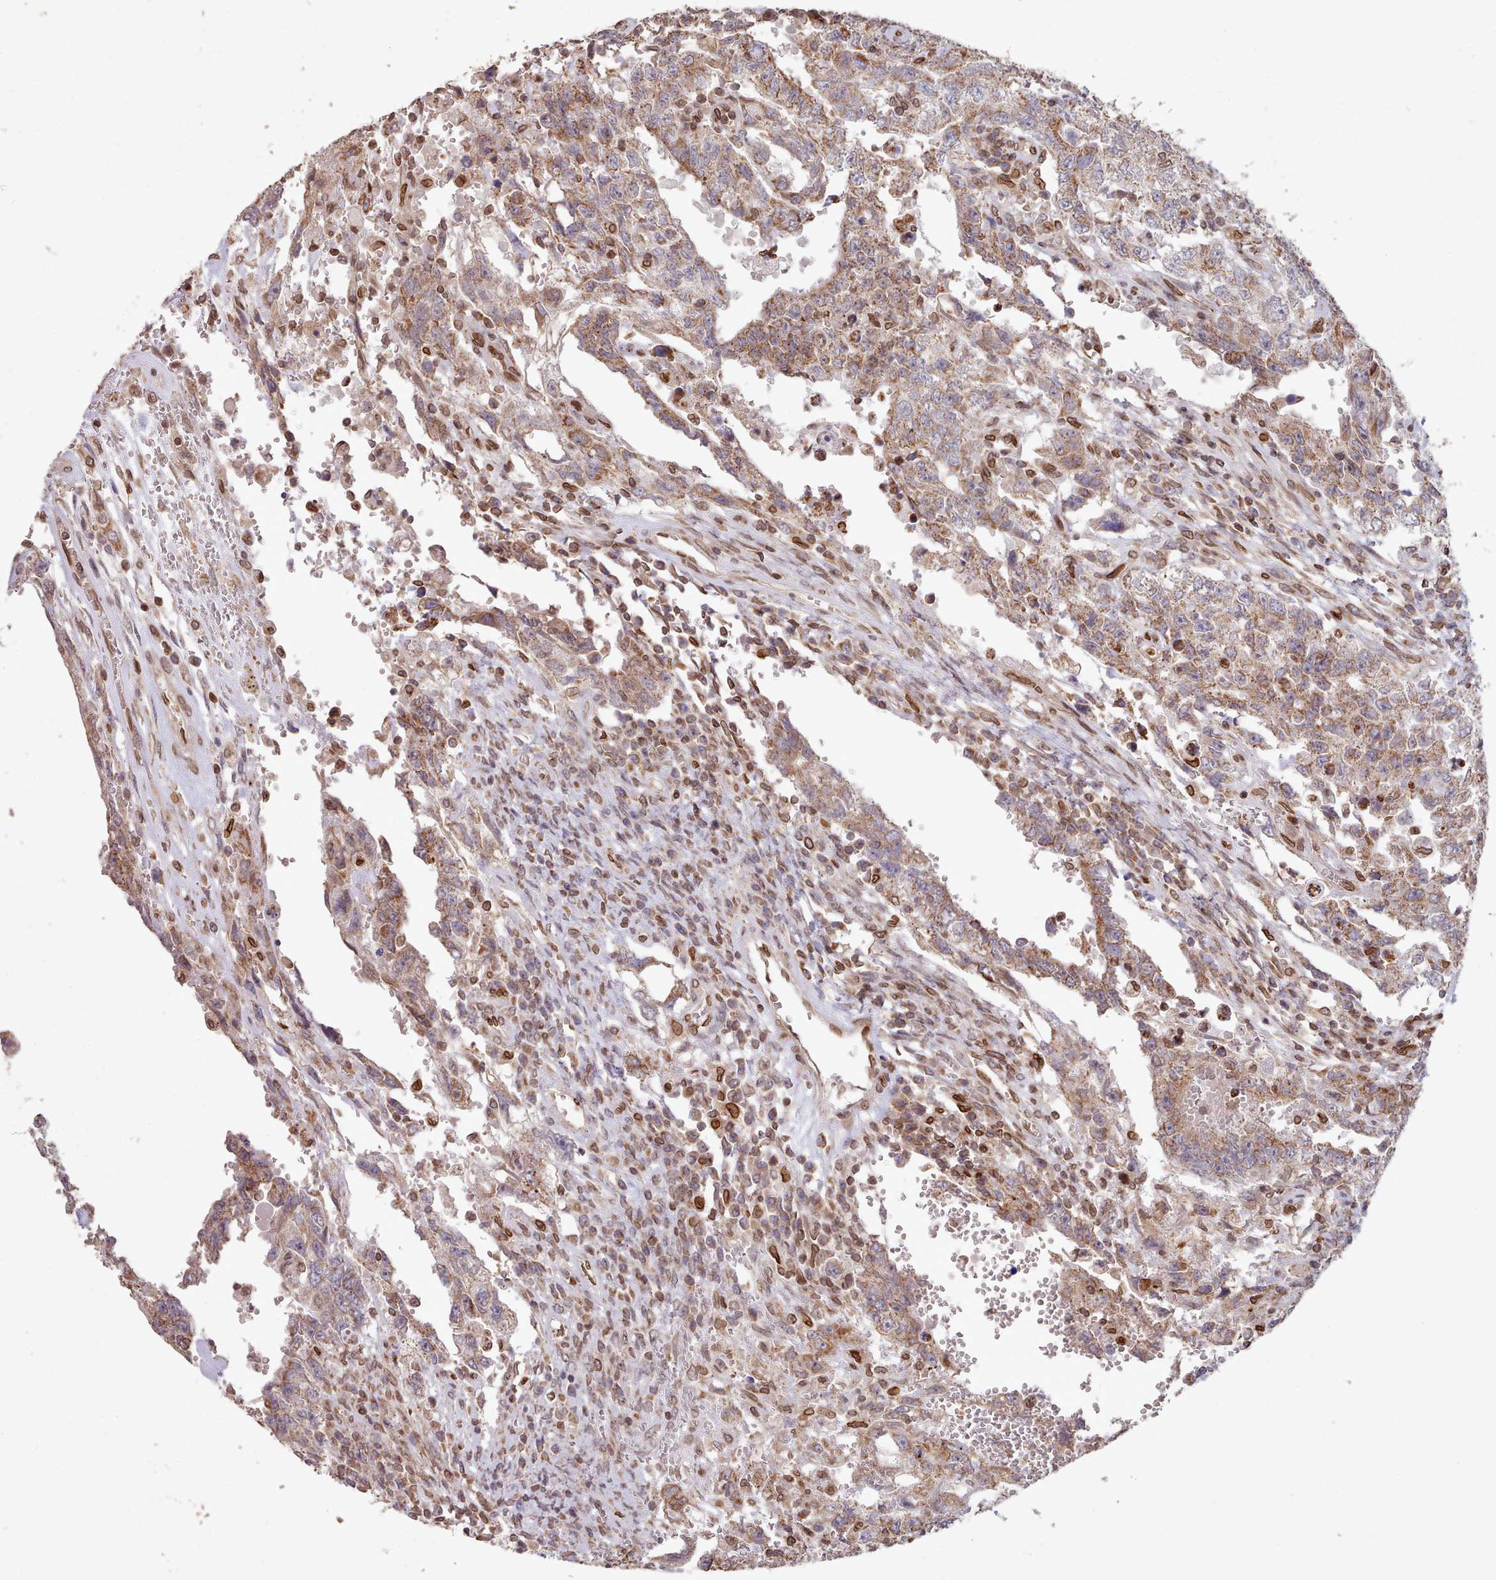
{"staining": {"intensity": "moderate", "quantity": ">75%", "location": "cytoplasmic/membranous"}, "tissue": "testis cancer", "cell_type": "Tumor cells", "image_type": "cancer", "snomed": [{"axis": "morphology", "description": "Carcinoma, Embryonal, NOS"}, {"axis": "topography", "description": "Testis"}], "caption": "A high-resolution photomicrograph shows IHC staining of testis cancer, which reveals moderate cytoplasmic/membranous expression in approximately >75% of tumor cells.", "gene": "TOR1AIP1", "patient": {"sex": "male", "age": 26}}